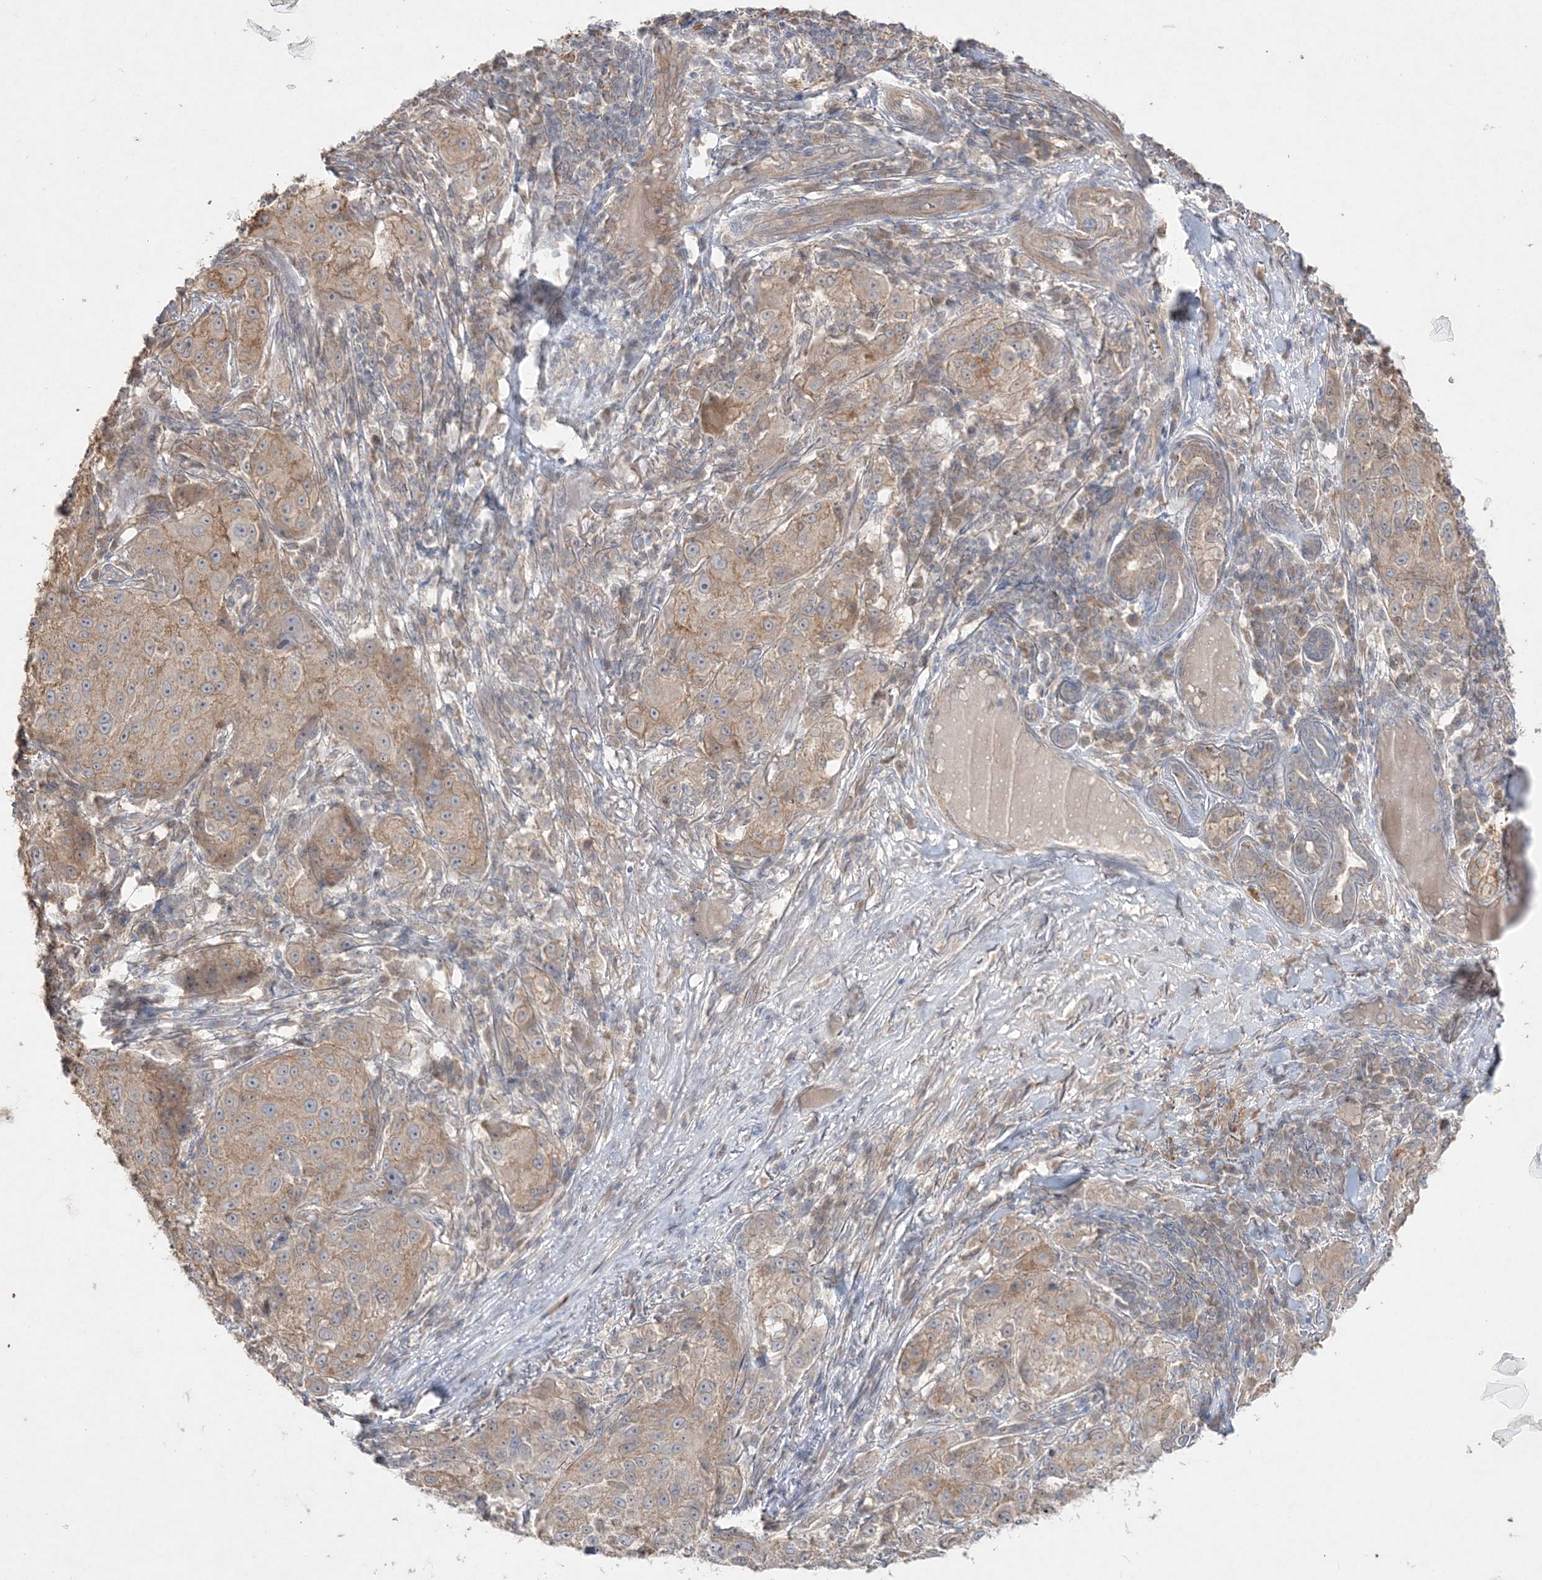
{"staining": {"intensity": "weak", "quantity": ">75%", "location": "cytoplasmic/membranous"}, "tissue": "melanoma", "cell_type": "Tumor cells", "image_type": "cancer", "snomed": [{"axis": "morphology", "description": "Necrosis, NOS"}, {"axis": "morphology", "description": "Malignant melanoma, NOS"}, {"axis": "topography", "description": "Skin"}], "caption": "DAB immunohistochemical staining of human melanoma exhibits weak cytoplasmic/membranous protein staining in approximately >75% of tumor cells.", "gene": "SH3BP4", "patient": {"sex": "female", "age": 87}}